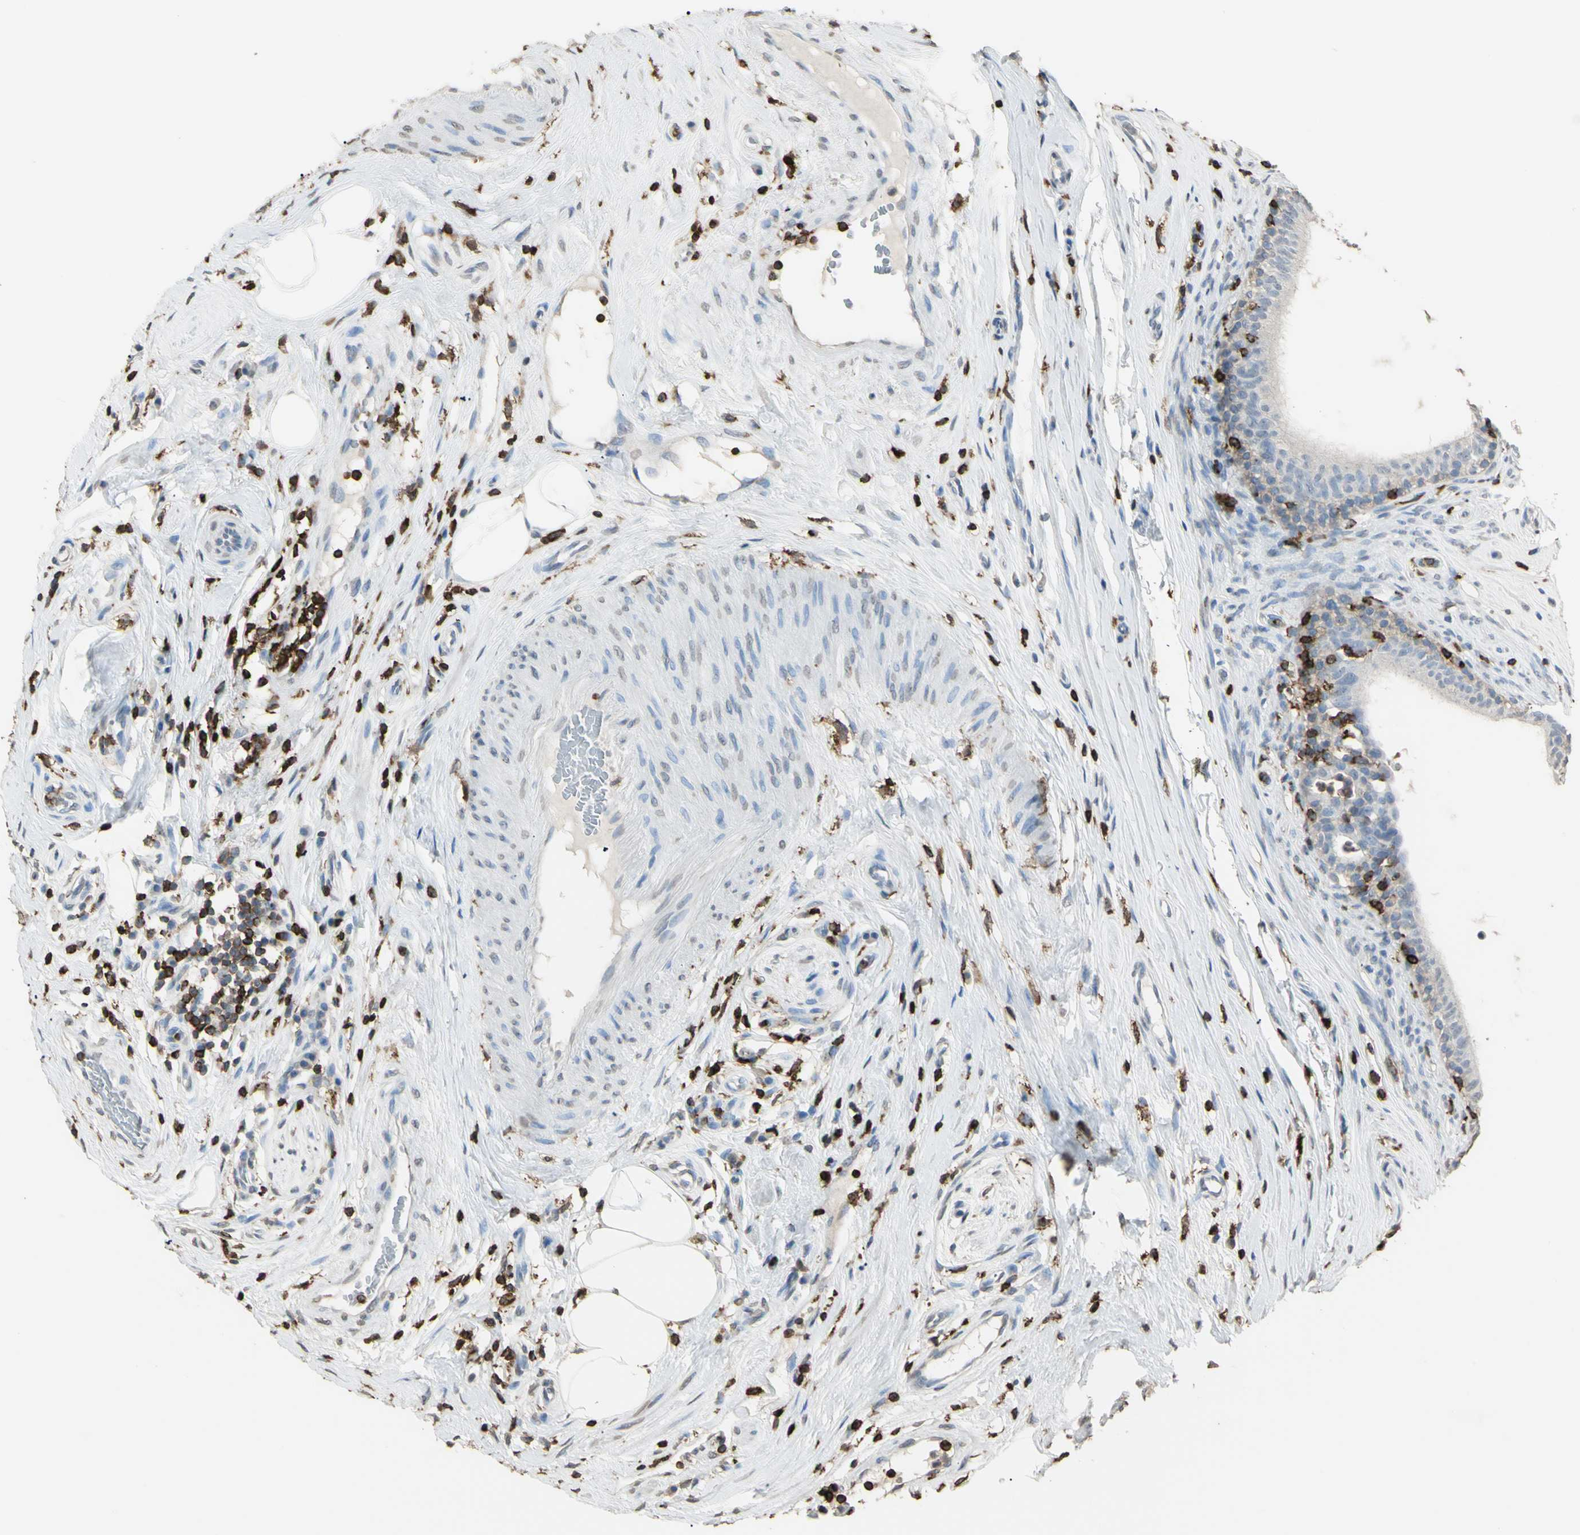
{"staining": {"intensity": "negative", "quantity": "none", "location": "none"}, "tissue": "epididymis", "cell_type": "Glandular cells", "image_type": "normal", "snomed": [{"axis": "morphology", "description": "Normal tissue, NOS"}, {"axis": "morphology", "description": "Inflammation, NOS"}, {"axis": "topography", "description": "Epididymis"}], "caption": "The image exhibits no significant expression in glandular cells of epididymis.", "gene": "PSTPIP1", "patient": {"sex": "male", "age": 84}}